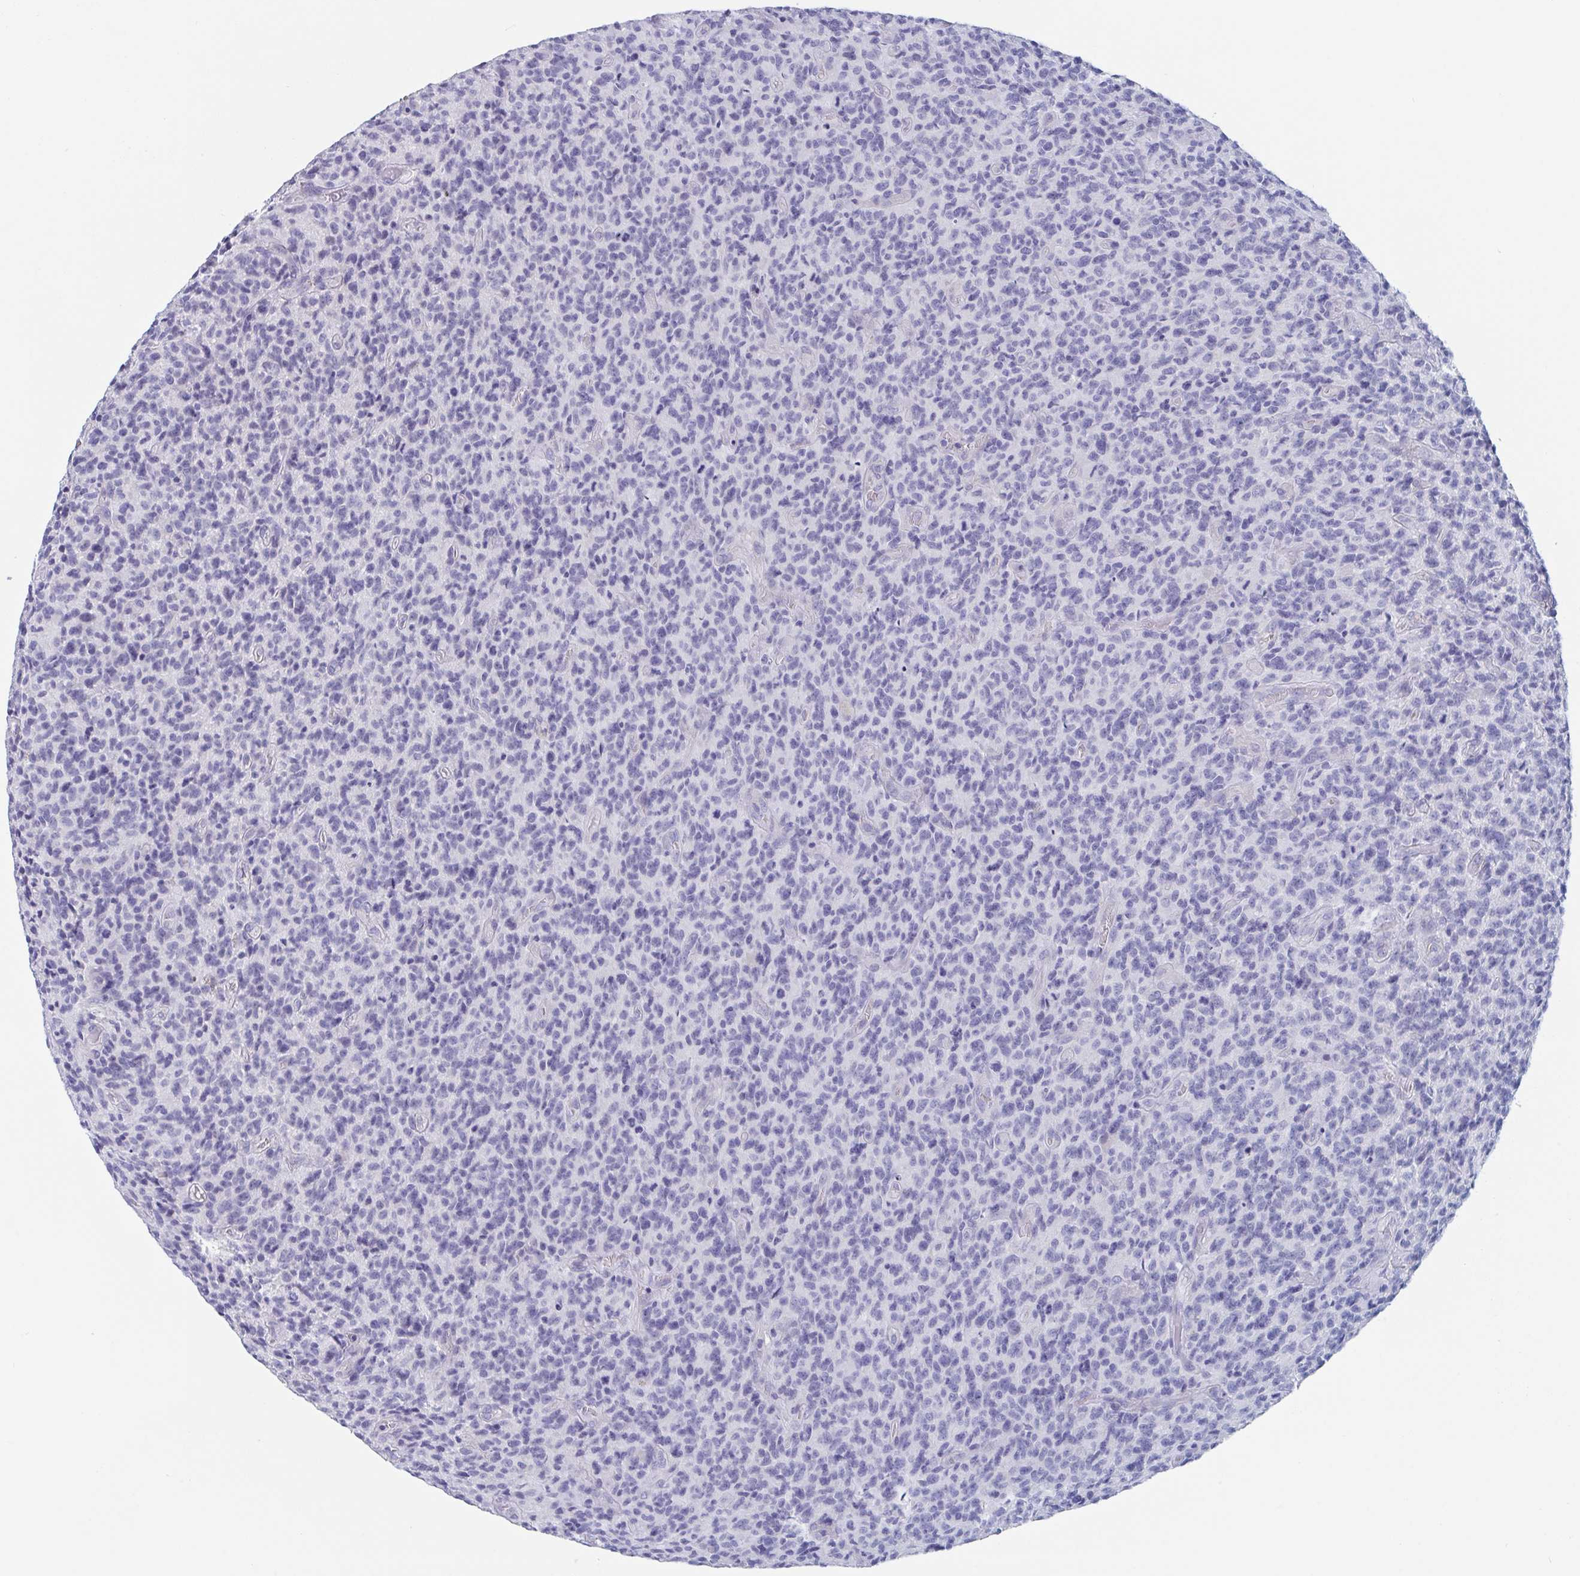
{"staining": {"intensity": "negative", "quantity": "none", "location": "none"}, "tissue": "glioma", "cell_type": "Tumor cells", "image_type": "cancer", "snomed": [{"axis": "morphology", "description": "Glioma, malignant, High grade"}, {"axis": "topography", "description": "Brain"}], "caption": "Tumor cells are negative for brown protein staining in glioma.", "gene": "DPEP3", "patient": {"sex": "male", "age": 76}}